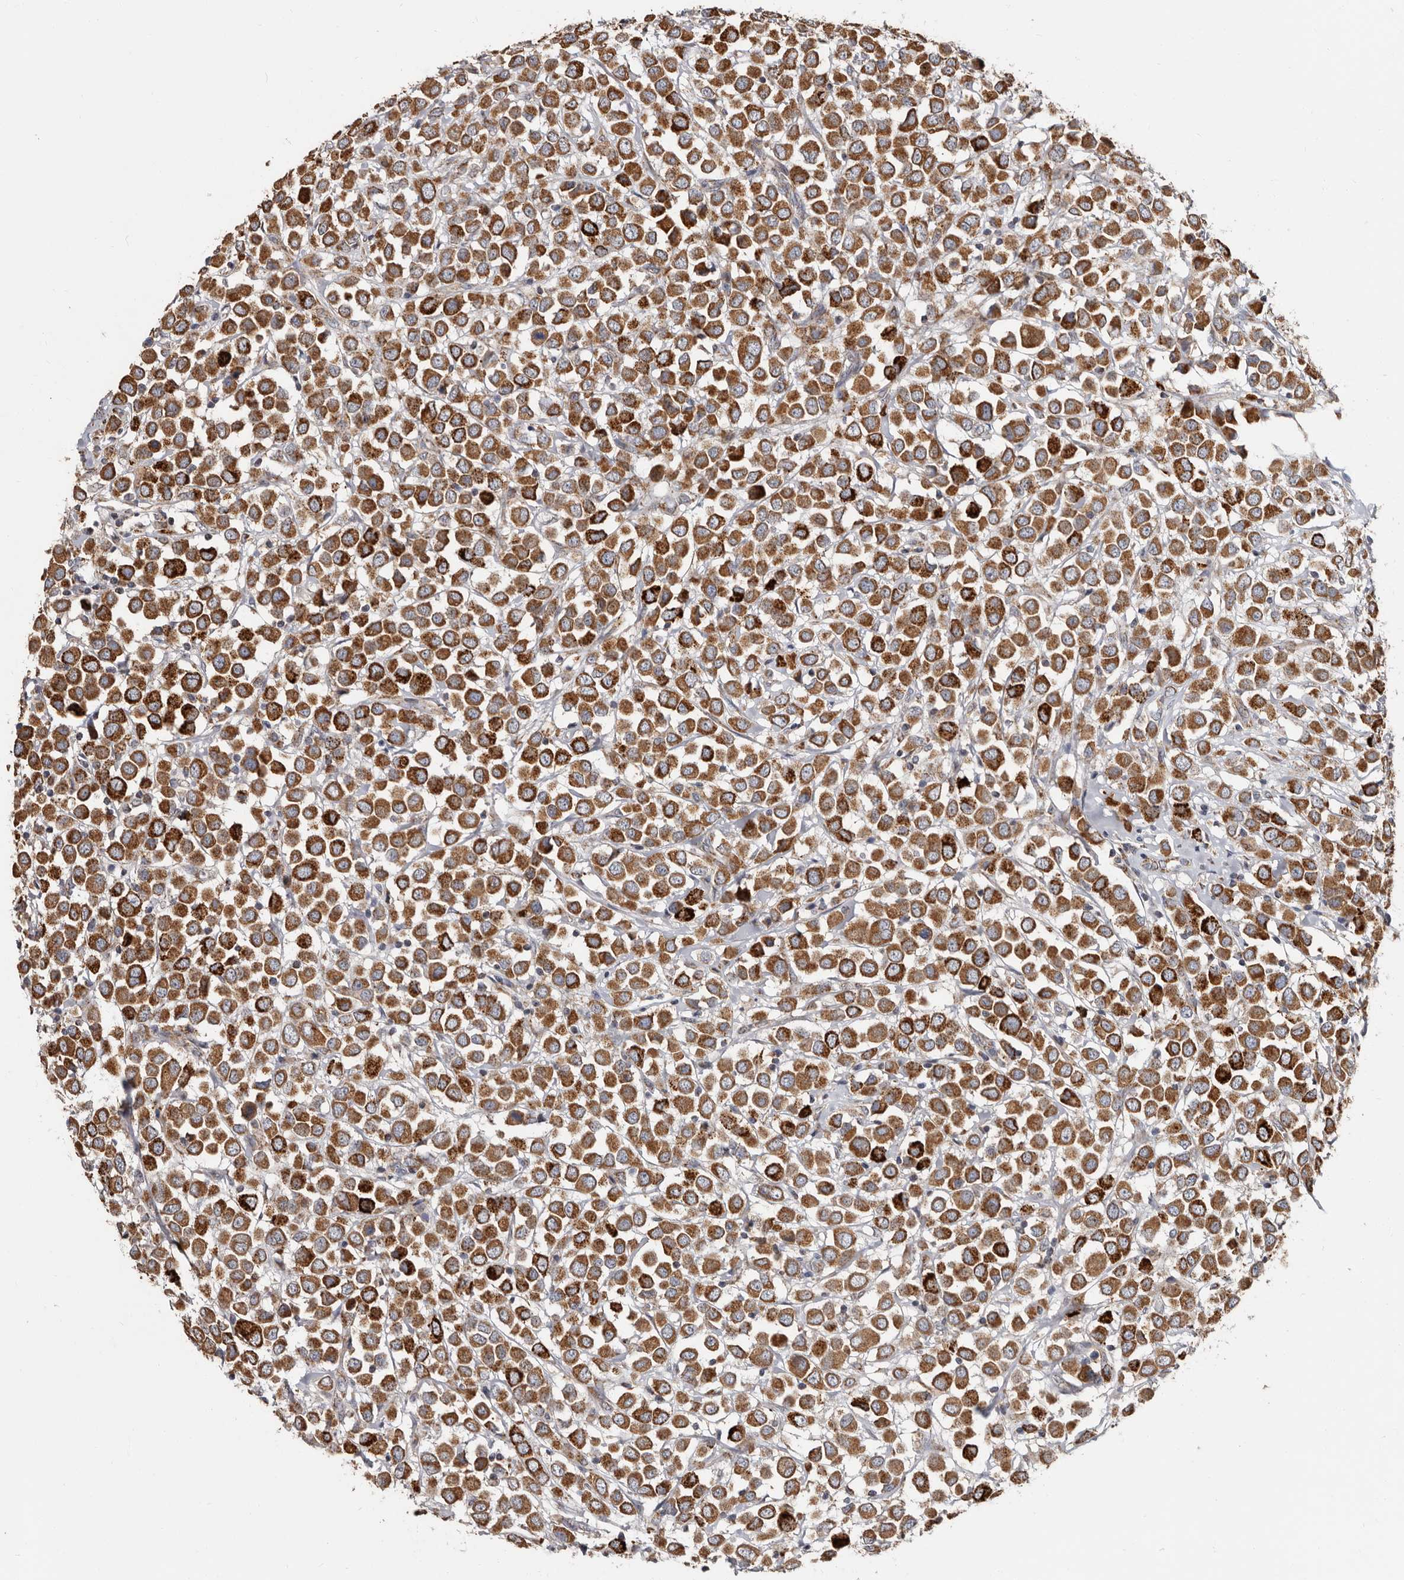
{"staining": {"intensity": "strong", "quantity": ">75%", "location": "cytoplasmic/membranous"}, "tissue": "breast cancer", "cell_type": "Tumor cells", "image_type": "cancer", "snomed": [{"axis": "morphology", "description": "Duct carcinoma"}, {"axis": "topography", "description": "Breast"}], "caption": "A high amount of strong cytoplasmic/membranous expression is appreciated in about >75% of tumor cells in breast cancer tissue.", "gene": "MRPL18", "patient": {"sex": "female", "age": 61}}